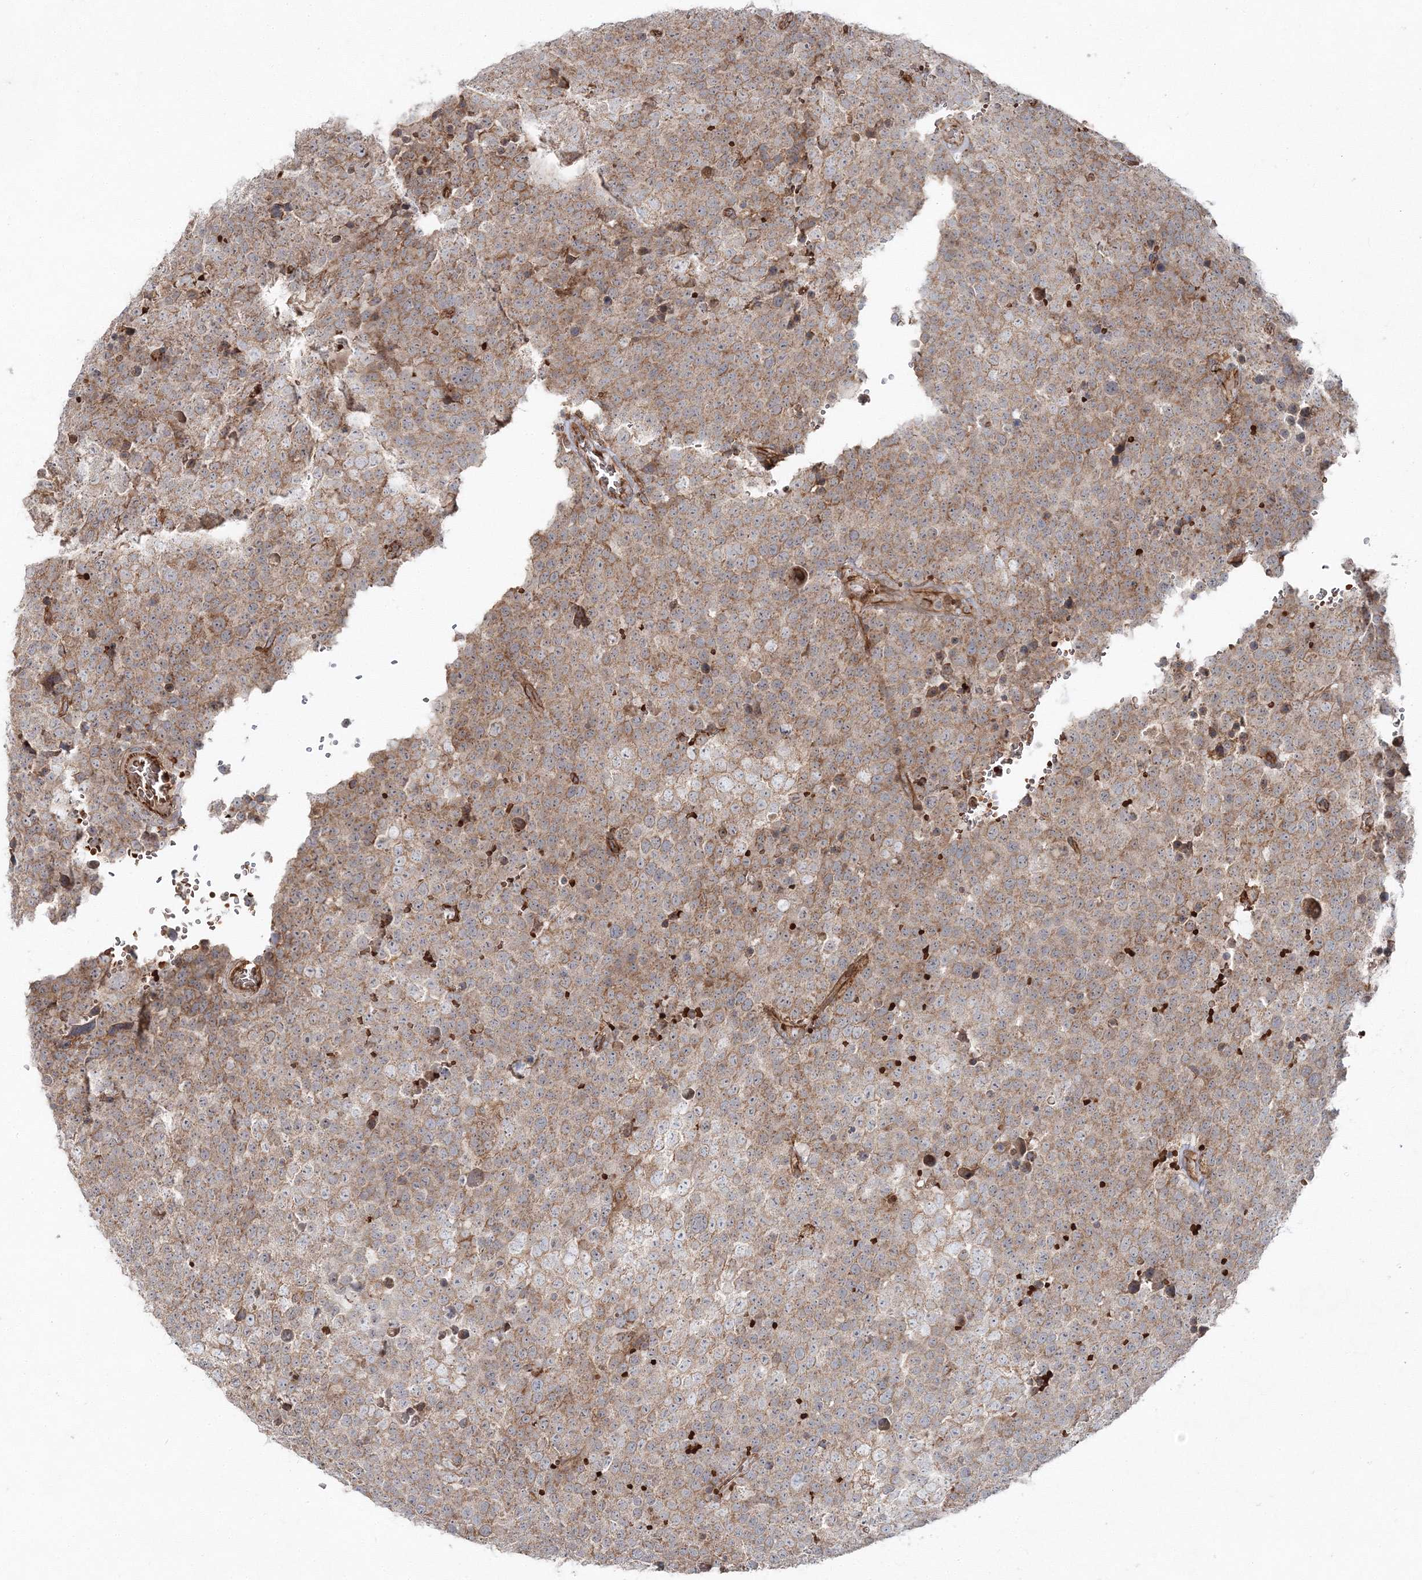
{"staining": {"intensity": "moderate", "quantity": ">75%", "location": "cytoplasmic/membranous"}, "tissue": "testis cancer", "cell_type": "Tumor cells", "image_type": "cancer", "snomed": [{"axis": "morphology", "description": "Seminoma, NOS"}, {"axis": "topography", "description": "Testis"}], "caption": "Testis seminoma stained with DAB immunohistochemistry shows medium levels of moderate cytoplasmic/membranous expression in about >75% of tumor cells. Immunohistochemistry (ihc) stains the protein in brown and the nuclei are stained blue.", "gene": "PCBD2", "patient": {"sex": "male", "age": 71}}